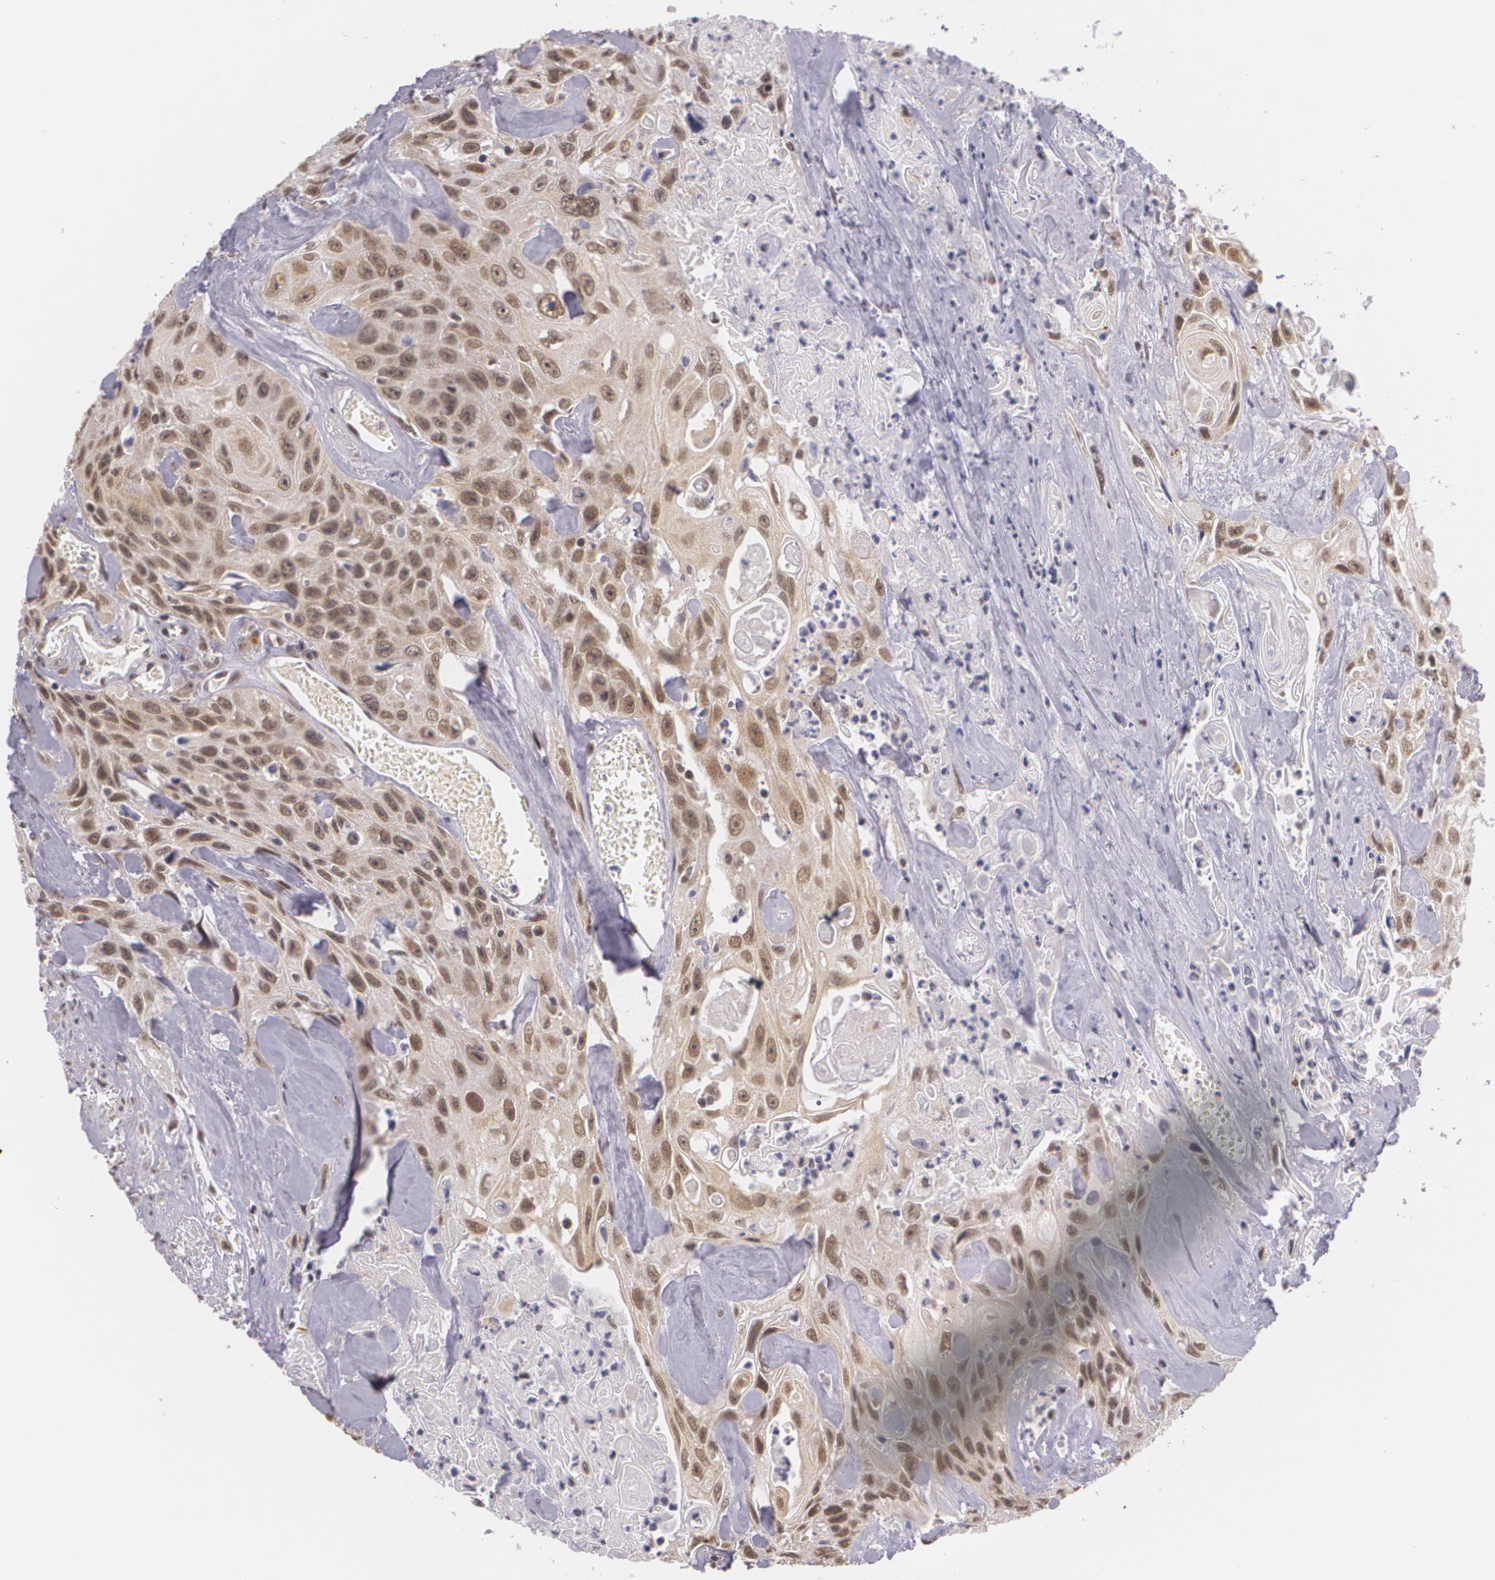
{"staining": {"intensity": "weak", "quantity": ">75%", "location": "nuclear"}, "tissue": "urothelial cancer", "cell_type": "Tumor cells", "image_type": "cancer", "snomed": [{"axis": "morphology", "description": "Urothelial carcinoma, High grade"}, {"axis": "topography", "description": "Urinary bladder"}], "caption": "An image of urothelial cancer stained for a protein exhibits weak nuclear brown staining in tumor cells.", "gene": "ALX1", "patient": {"sex": "female", "age": 84}}